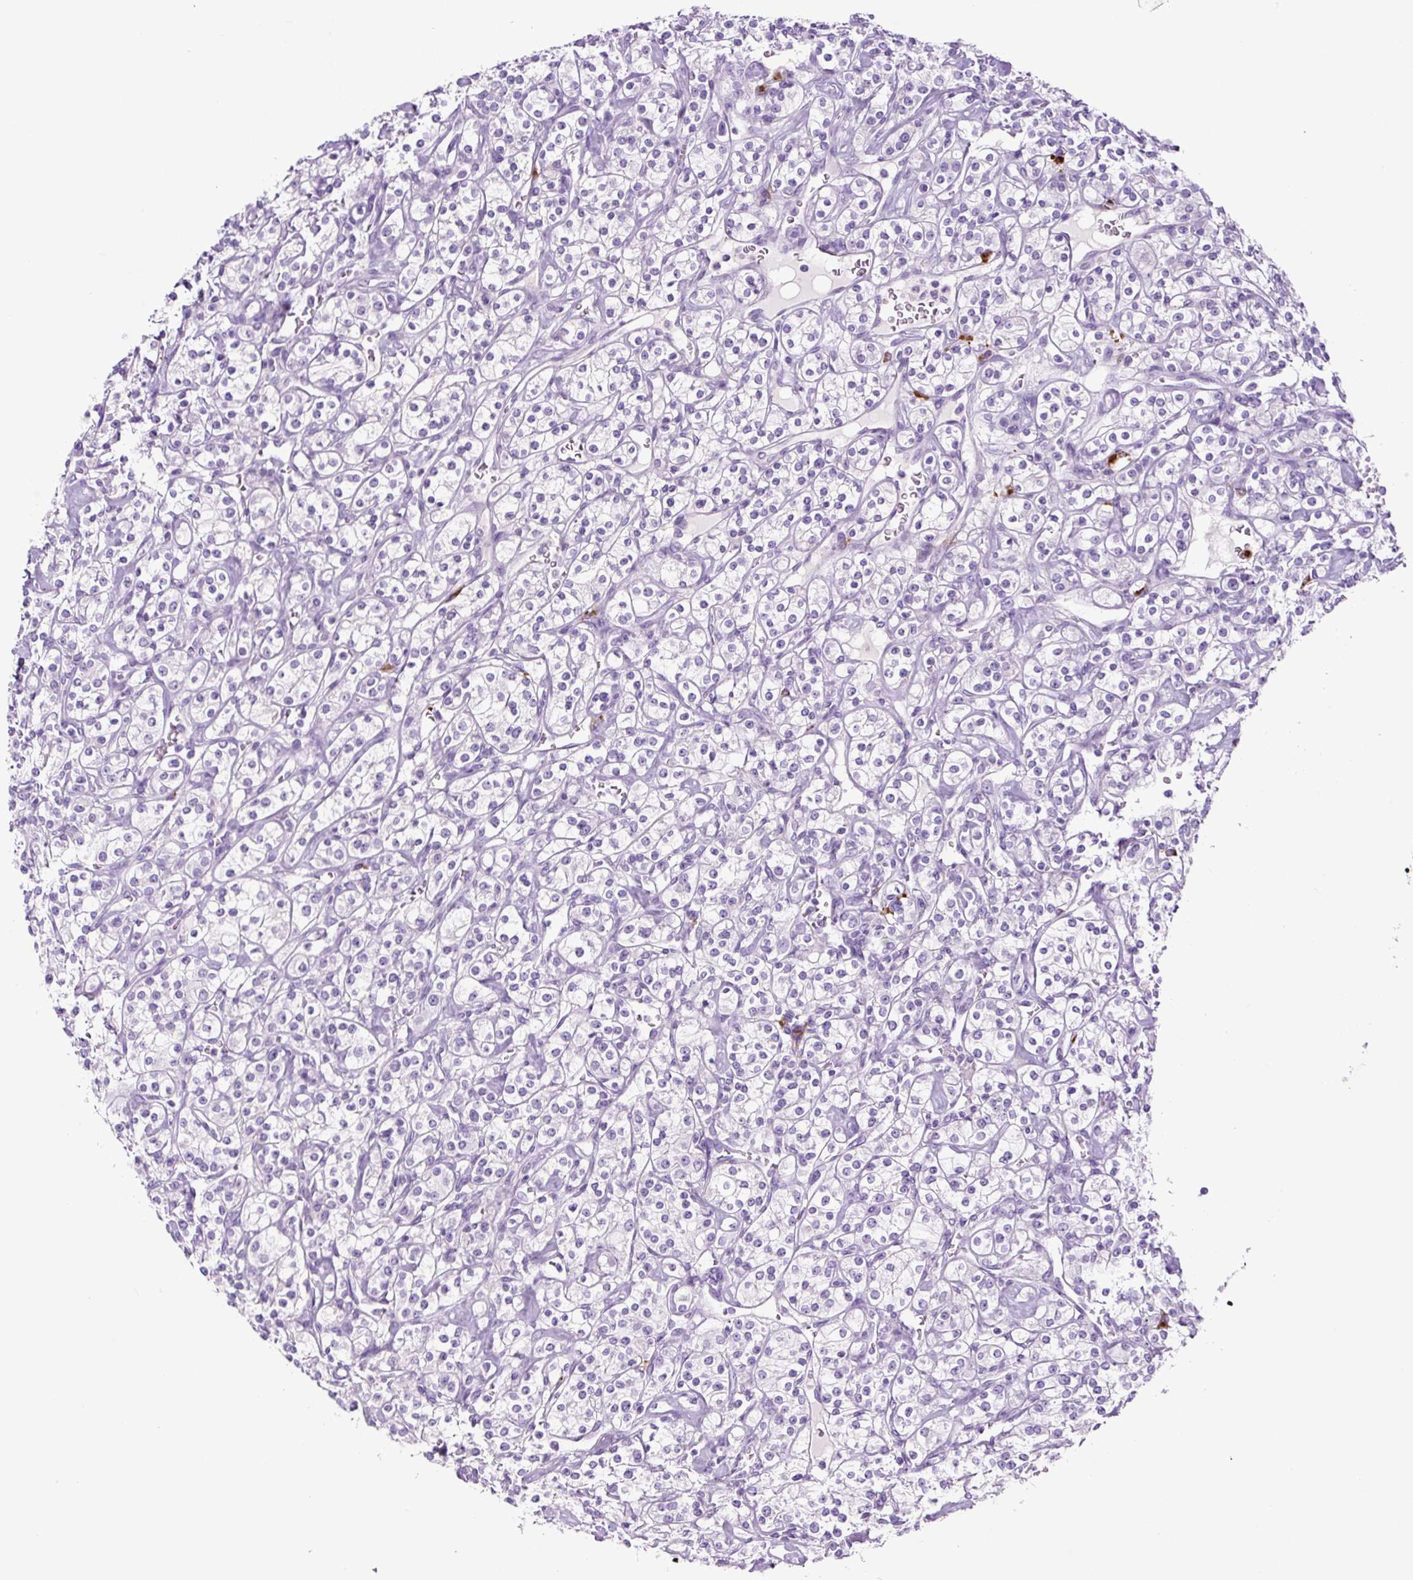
{"staining": {"intensity": "negative", "quantity": "none", "location": "none"}, "tissue": "renal cancer", "cell_type": "Tumor cells", "image_type": "cancer", "snomed": [{"axis": "morphology", "description": "Adenocarcinoma, NOS"}, {"axis": "topography", "description": "Kidney"}], "caption": "Immunohistochemical staining of human renal cancer exhibits no significant expression in tumor cells.", "gene": "RNF212B", "patient": {"sex": "male", "age": 77}}